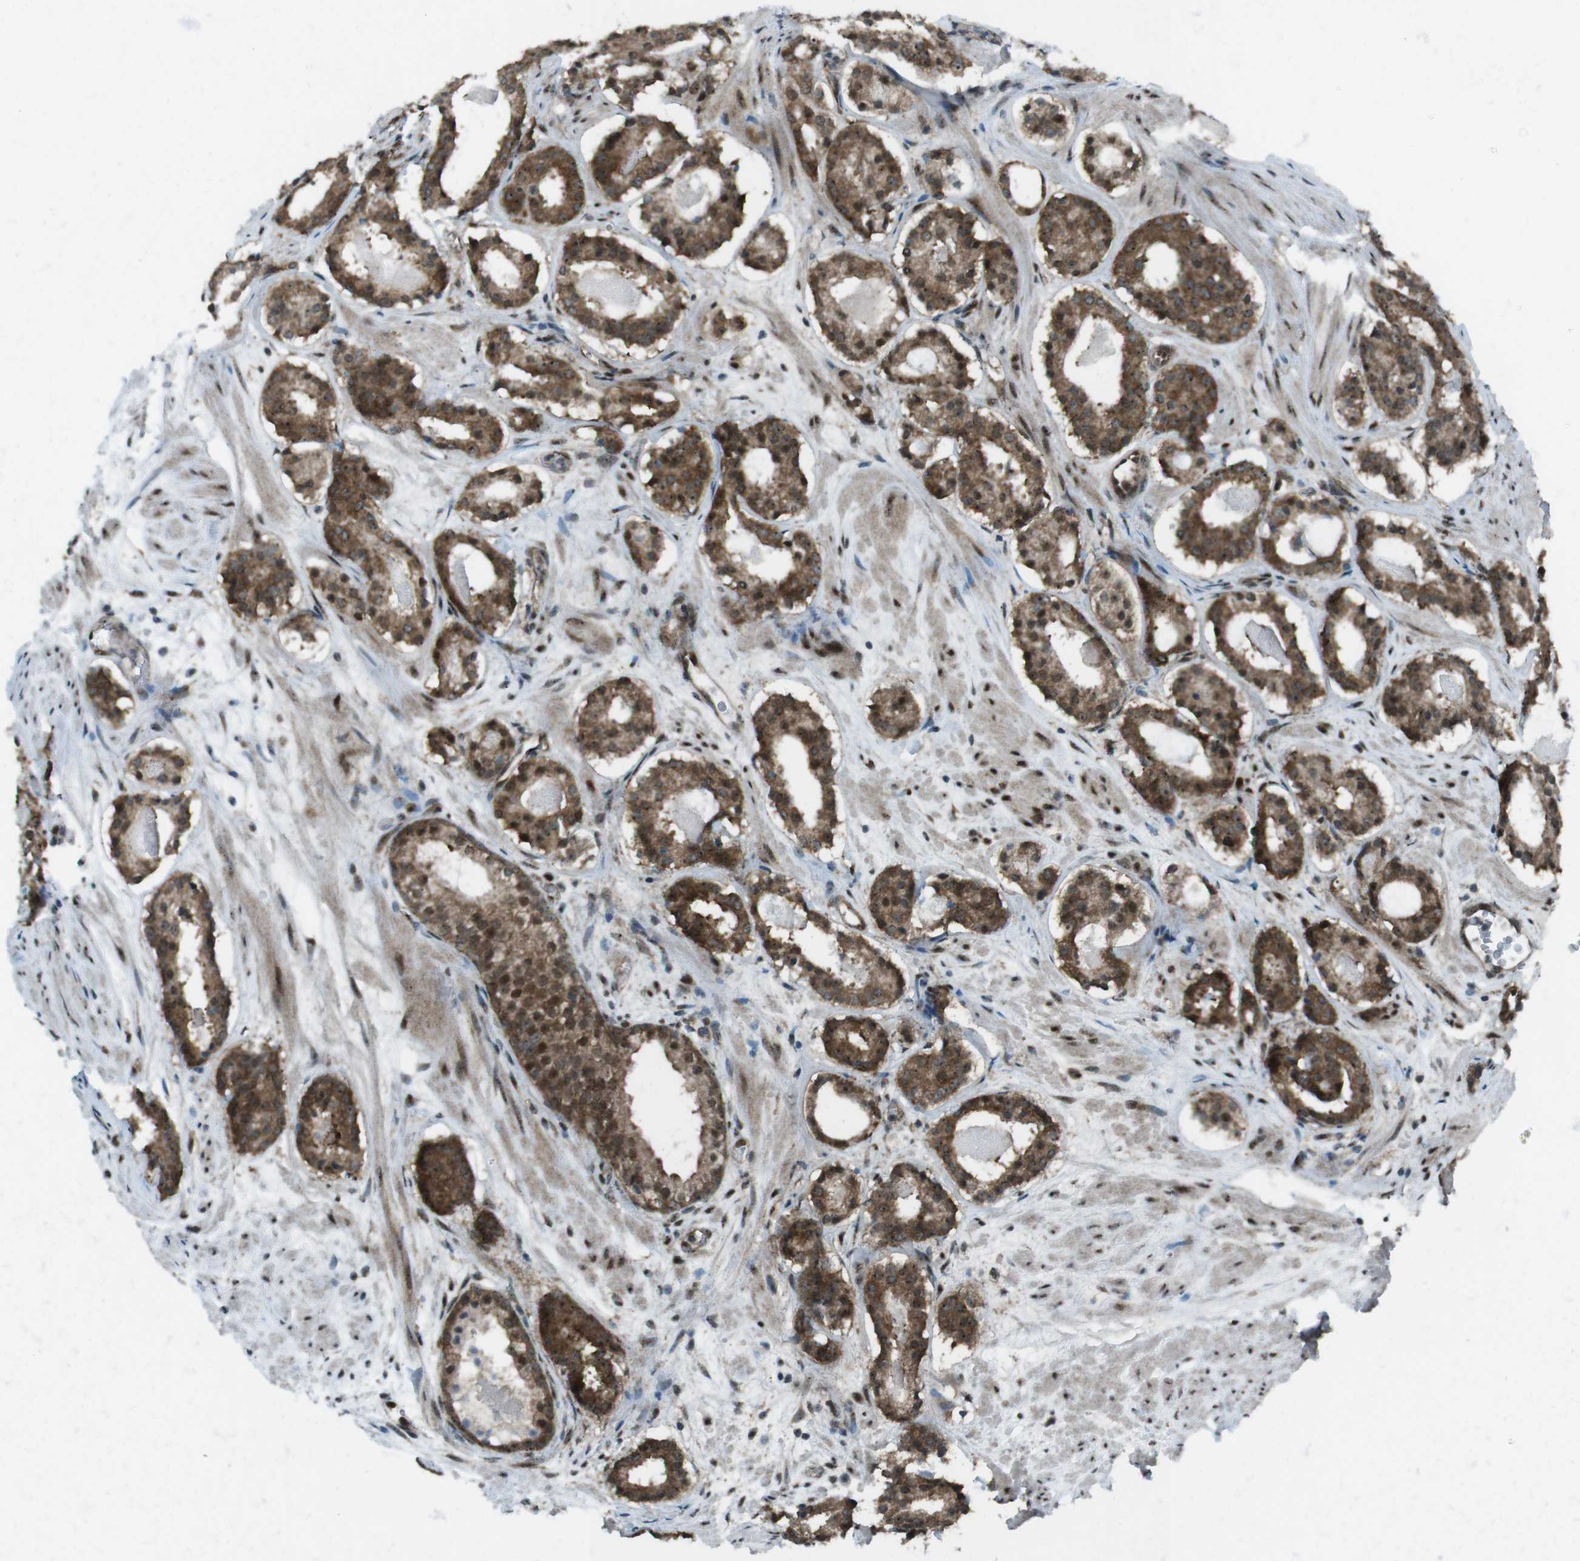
{"staining": {"intensity": "moderate", "quantity": ">75%", "location": "cytoplasmic/membranous,nuclear"}, "tissue": "prostate cancer", "cell_type": "Tumor cells", "image_type": "cancer", "snomed": [{"axis": "morphology", "description": "Adenocarcinoma, Low grade"}, {"axis": "topography", "description": "Prostate"}], "caption": "A micrograph of human adenocarcinoma (low-grade) (prostate) stained for a protein shows moderate cytoplasmic/membranous and nuclear brown staining in tumor cells.", "gene": "CSNK1D", "patient": {"sex": "male", "age": 69}}